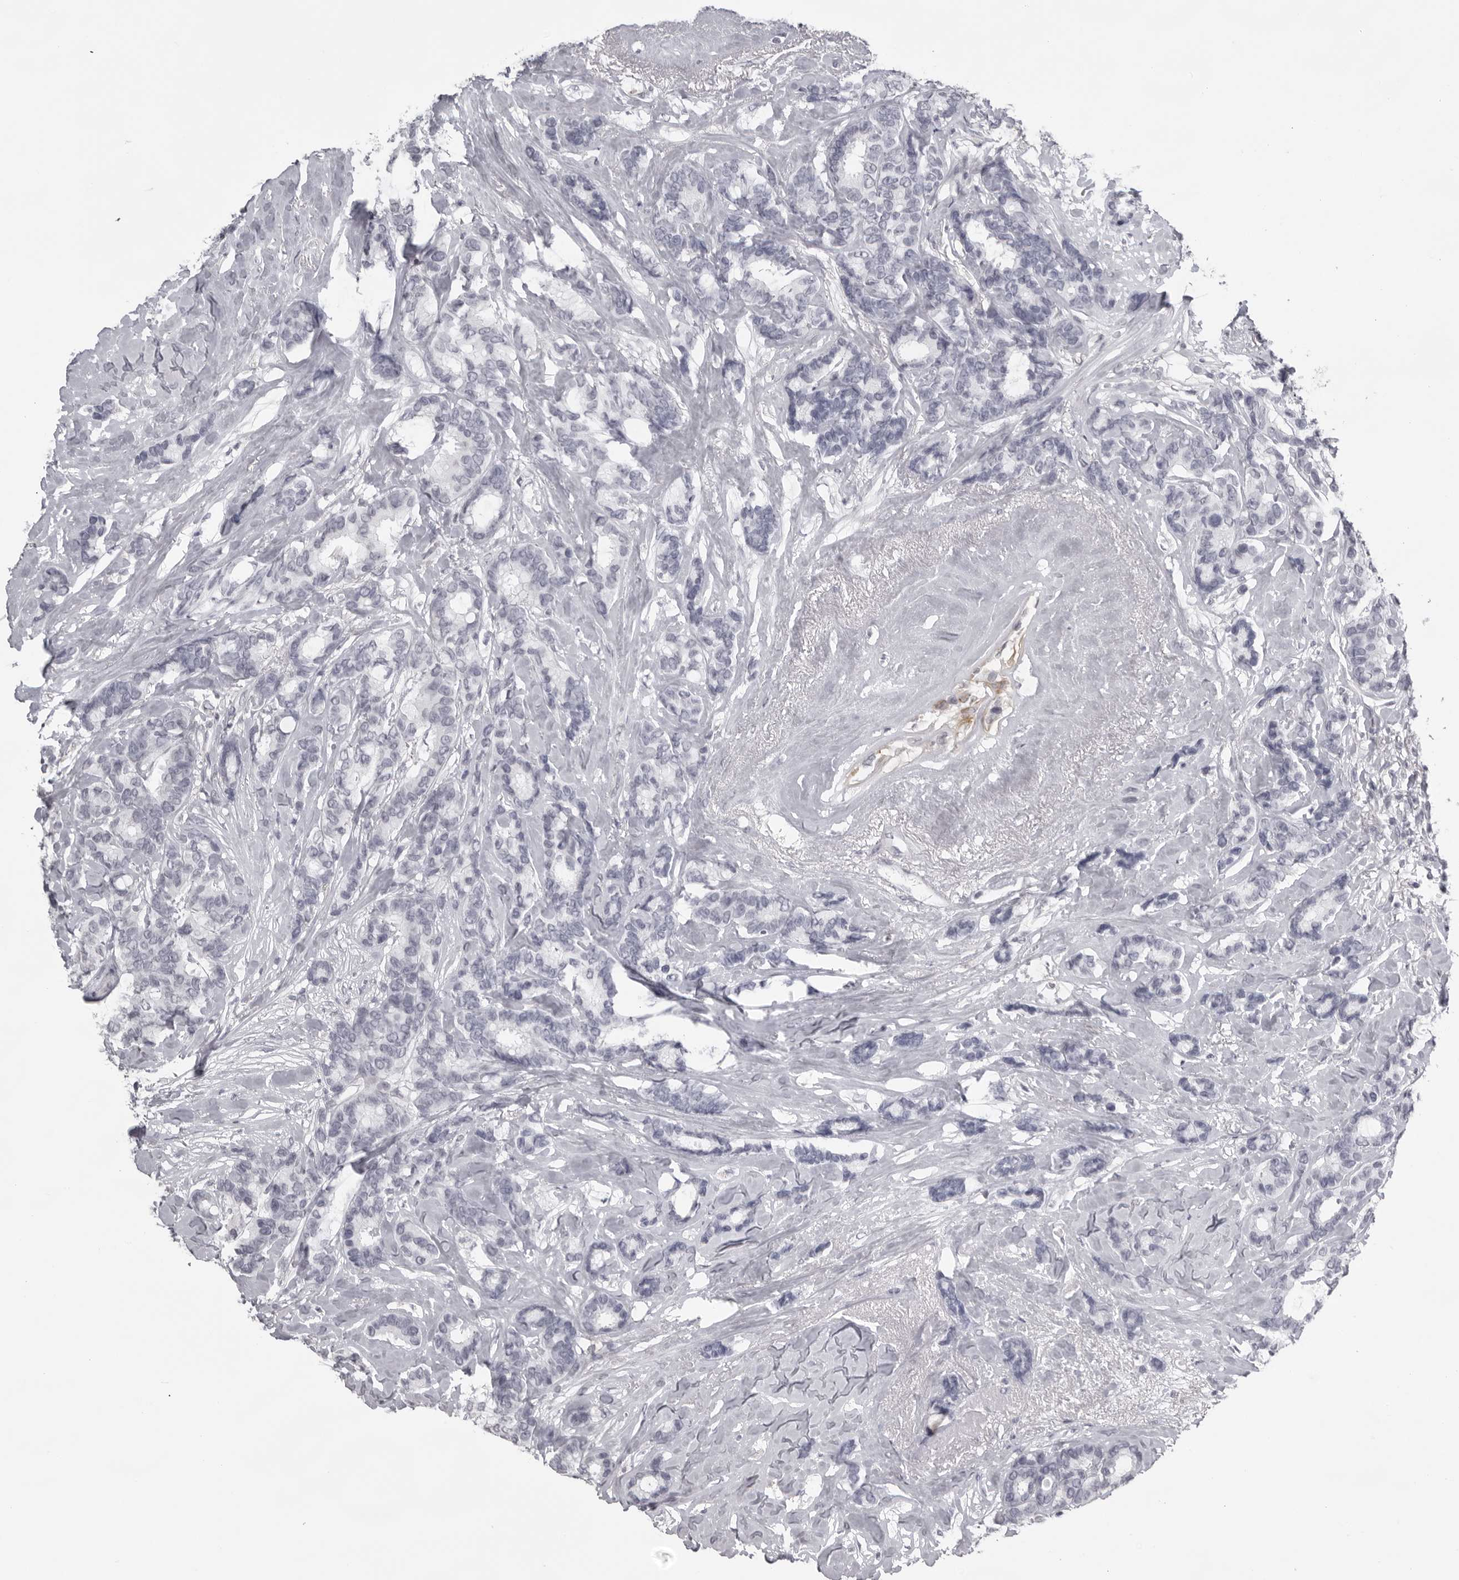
{"staining": {"intensity": "negative", "quantity": "none", "location": "none"}, "tissue": "breast cancer", "cell_type": "Tumor cells", "image_type": "cancer", "snomed": [{"axis": "morphology", "description": "Duct carcinoma"}, {"axis": "topography", "description": "Breast"}], "caption": "An immunohistochemistry histopathology image of breast cancer is shown. There is no staining in tumor cells of breast cancer.", "gene": "NUDT18", "patient": {"sex": "female", "age": 87}}